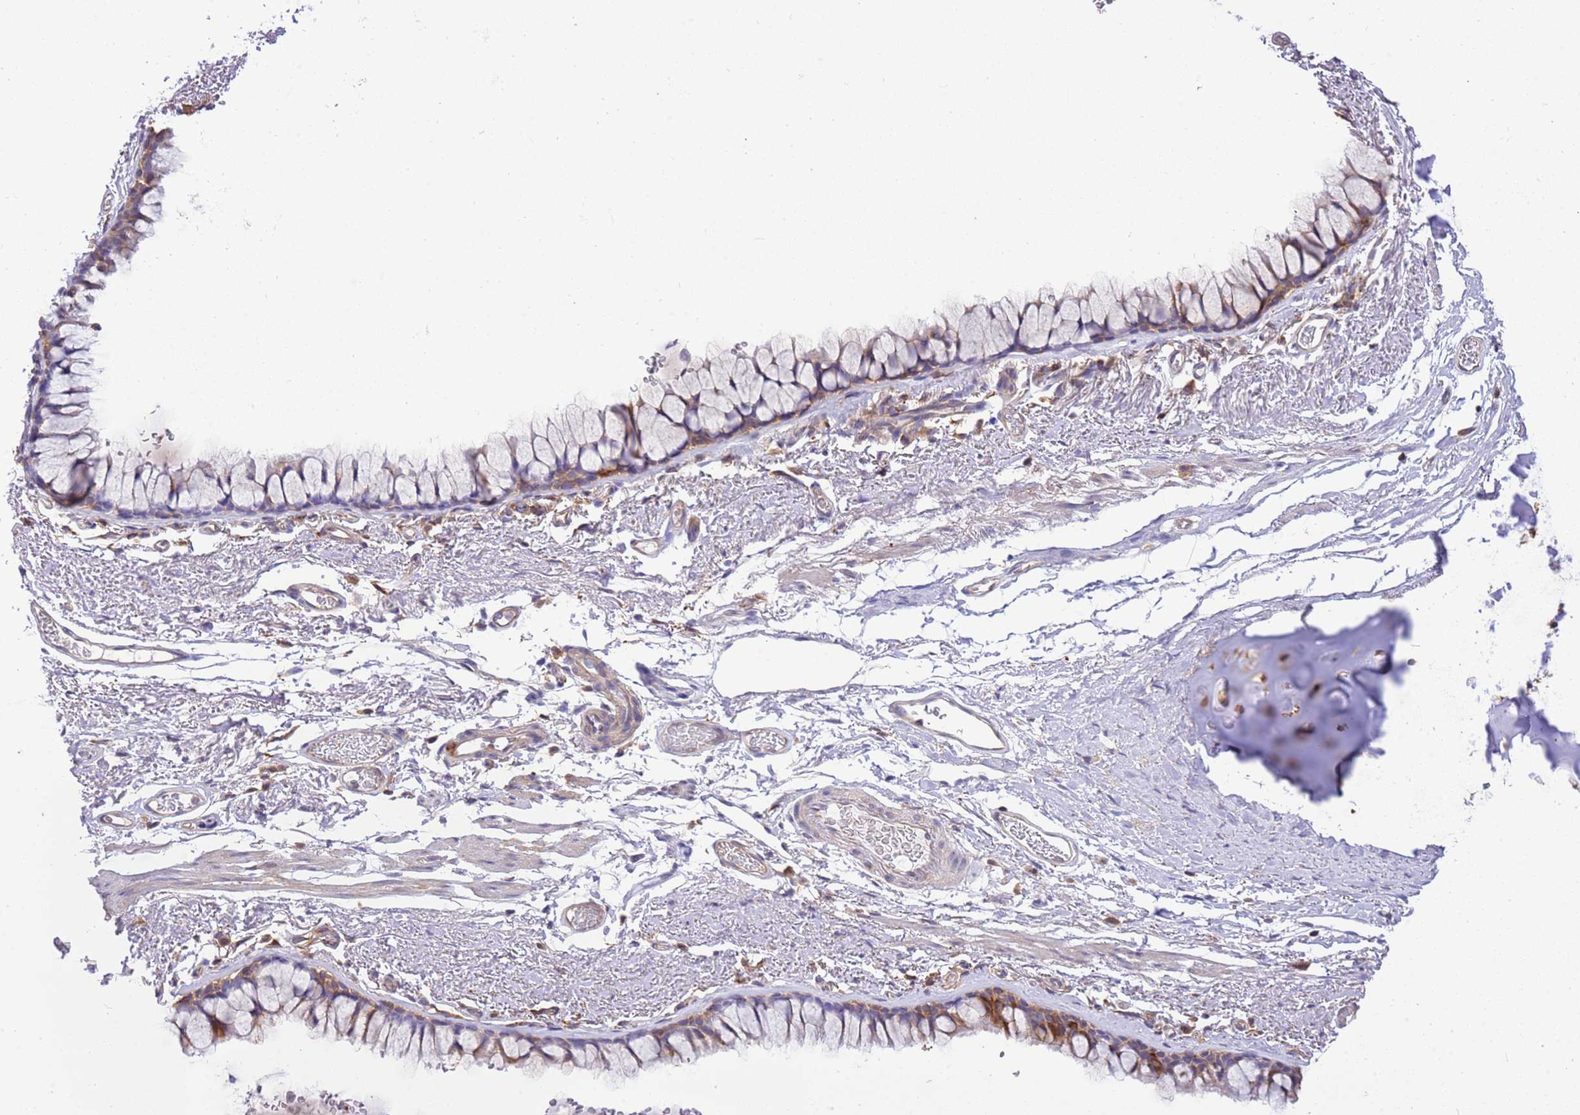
{"staining": {"intensity": "weak", "quantity": "25%-75%", "location": "cytoplasmic/membranous"}, "tissue": "bronchus", "cell_type": "Respiratory epithelial cells", "image_type": "normal", "snomed": [{"axis": "morphology", "description": "Normal tissue, NOS"}, {"axis": "topography", "description": "Bronchus"}], "caption": "A histopathology image showing weak cytoplasmic/membranous positivity in approximately 25%-75% of respiratory epithelial cells in normal bronchus, as visualized by brown immunohistochemical staining.", "gene": "STIP1", "patient": {"sex": "male", "age": 65}}